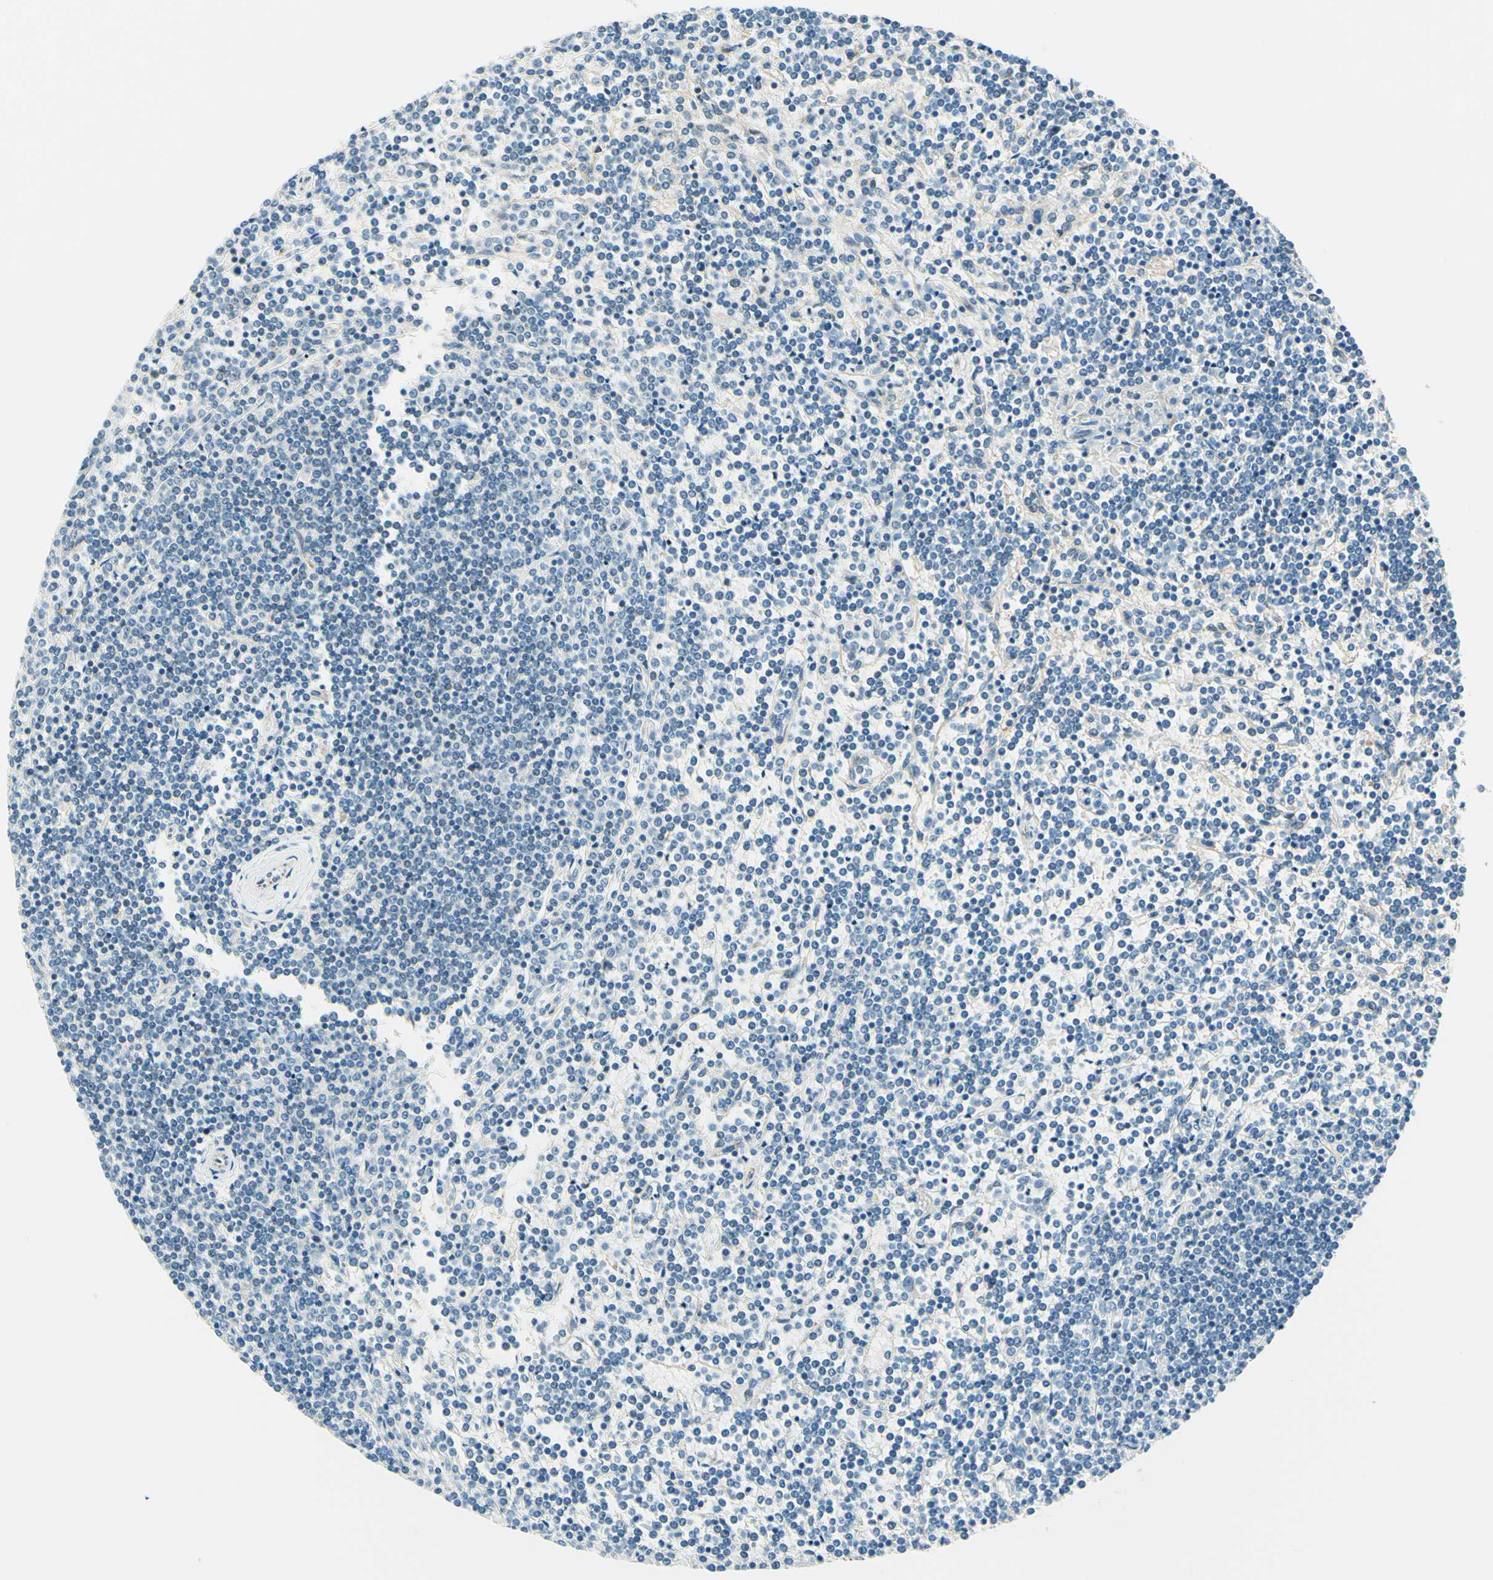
{"staining": {"intensity": "negative", "quantity": "none", "location": "none"}, "tissue": "lymphoma", "cell_type": "Tumor cells", "image_type": "cancer", "snomed": [{"axis": "morphology", "description": "Malignant lymphoma, non-Hodgkin's type, Low grade"}, {"axis": "topography", "description": "Spleen"}], "caption": "Human lymphoma stained for a protein using immunohistochemistry exhibits no staining in tumor cells.", "gene": "TAOK2", "patient": {"sex": "female", "age": 19}}